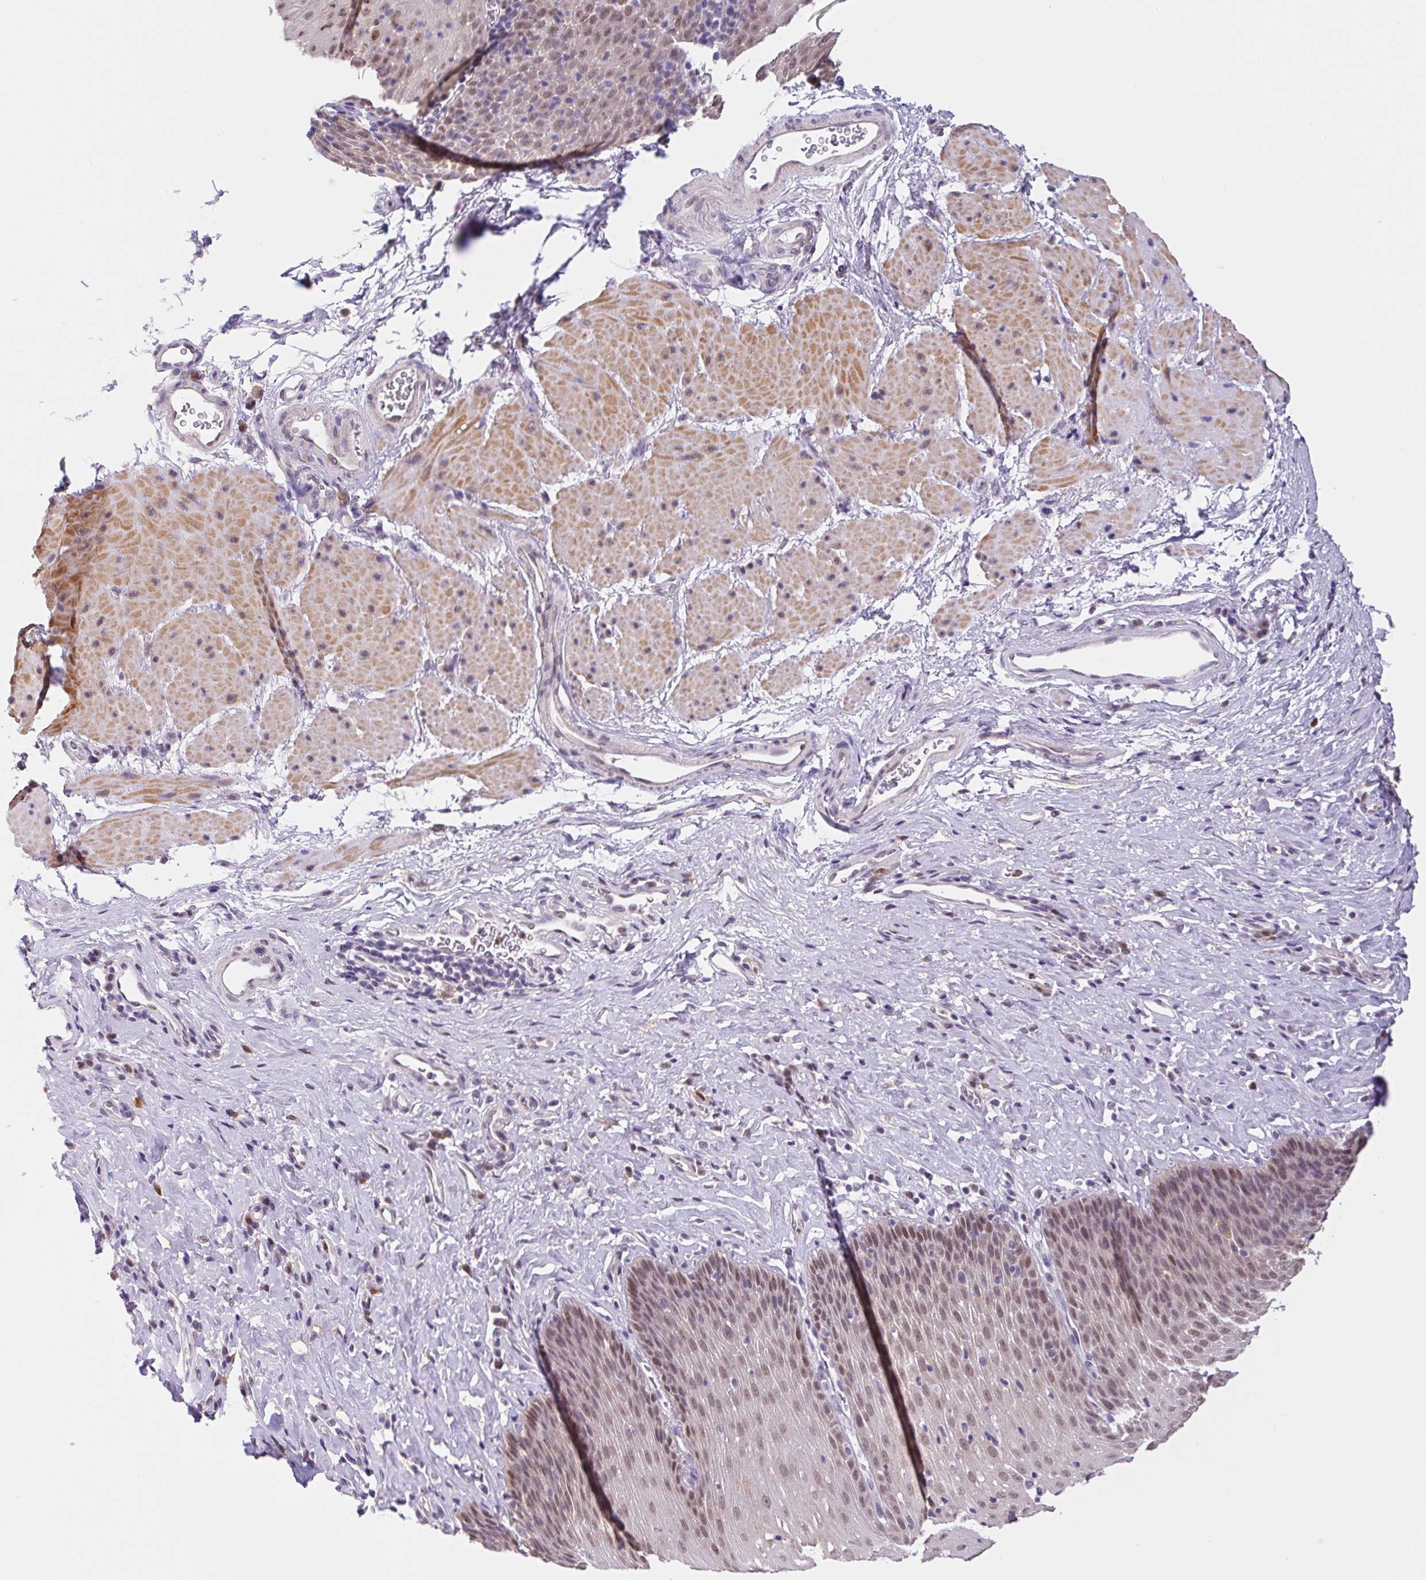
{"staining": {"intensity": "moderate", "quantity": ">75%", "location": "cytoplasmic/membranous,nuclear"}, "tissue": "esophagus", "cell_type": "Squamous epithelial cells", "image_type": "normal", "snomed": [{"axis": "morphology", "description": "Normal tissue, NOS"}, {"axis": "topography", "description": "Esophagus"}], "caption": "This histopathology image exhibits immunohistochemistry (IHC) staining of benign esophagus, with medium moderate cytoplasmic/membranous,nuclear positivity in about >75% of squamous epithelial cells.", "gene": "L3MBTL4", "patient": {"sex": "female", "age": 61}}